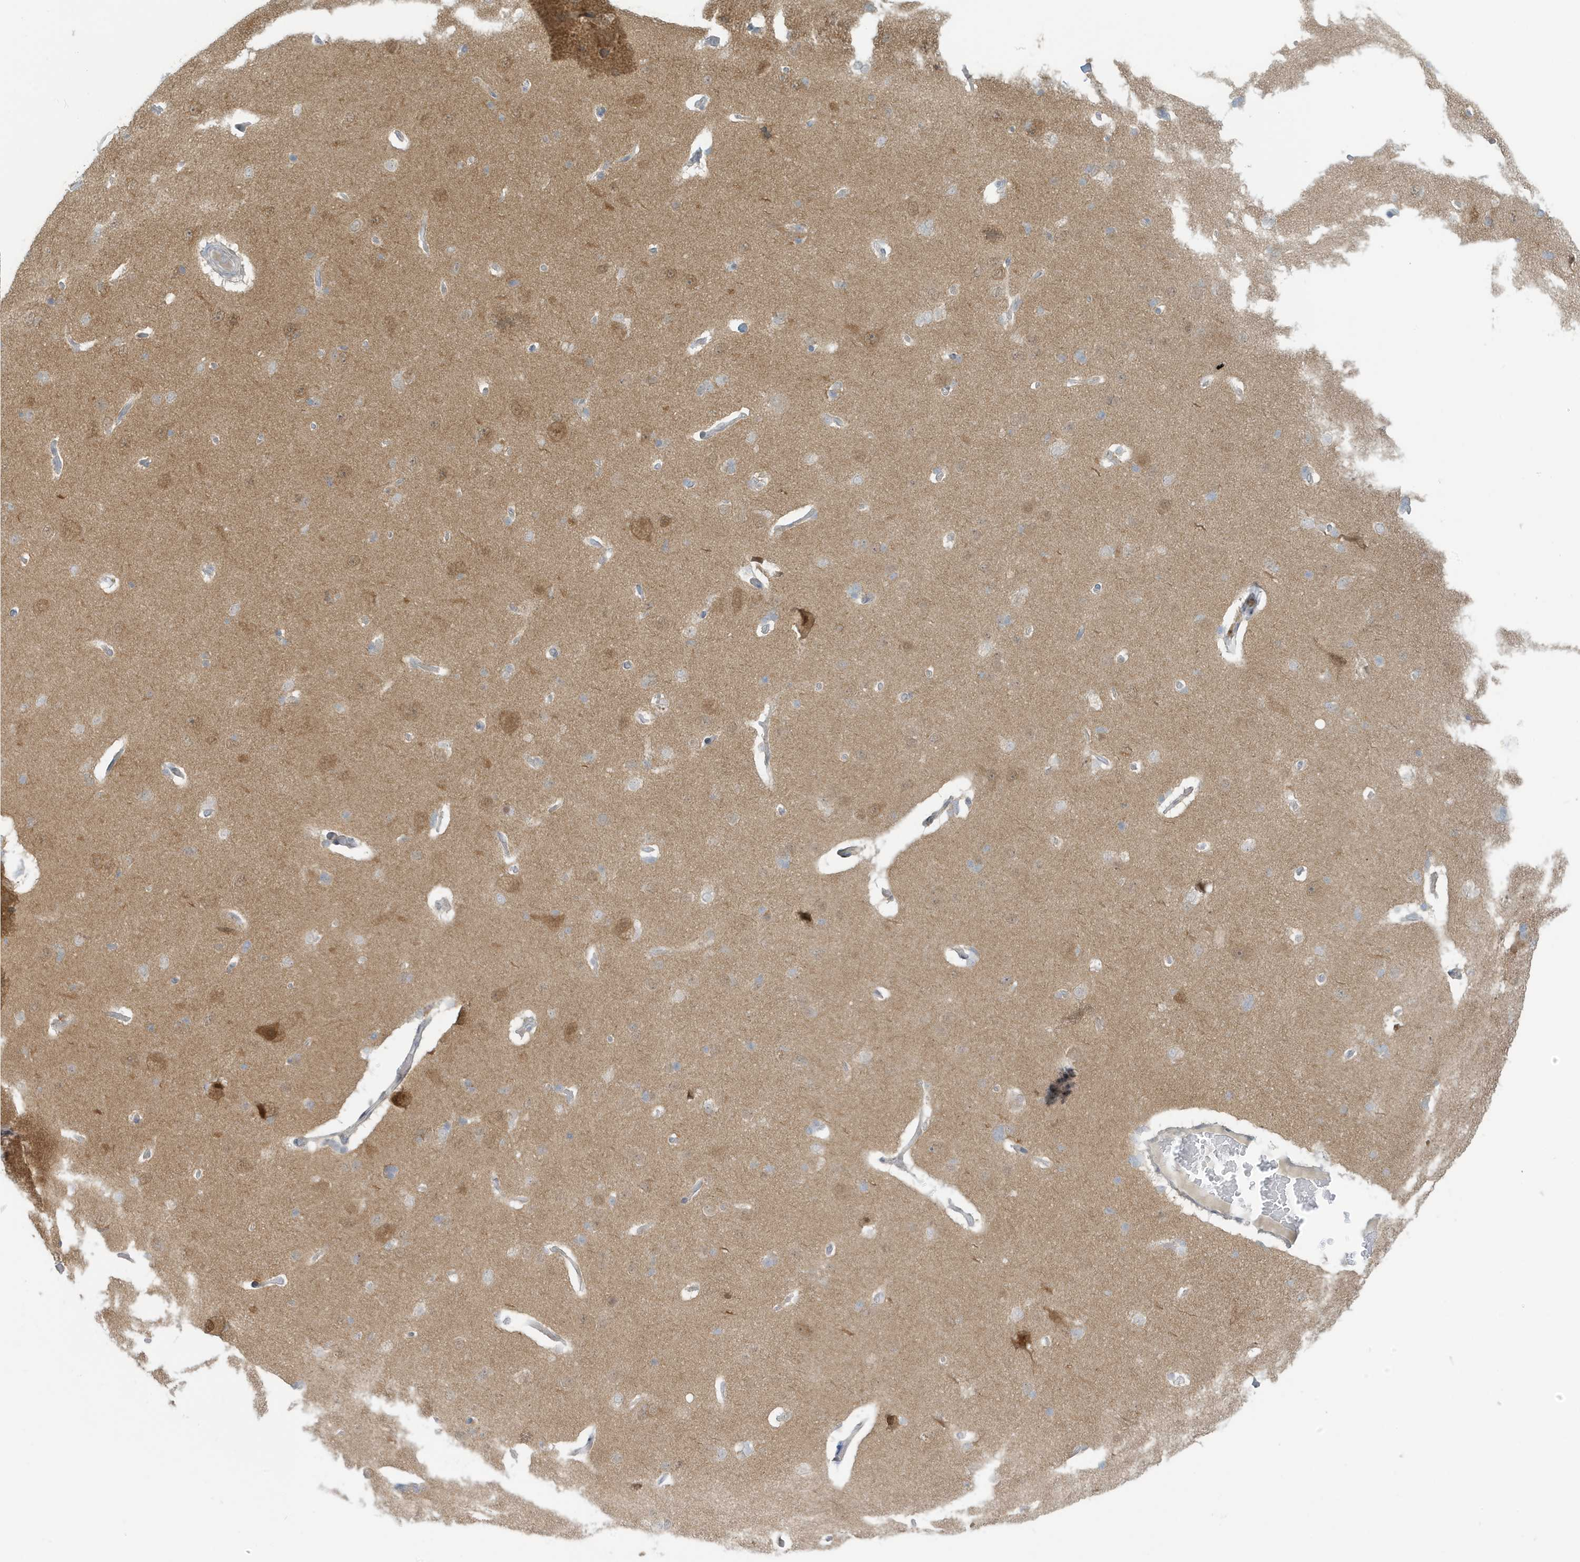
{"staining": {"intensity": "negative", "quantity": "none", "location": "none"}, "tissue": "cerebral cortex", "cell_type": "Endothelial cells", "image_type": "normal", "snomed": [{"axis": "morphology", "description": "Normal tissue, NOS"}, {"axis": "topography", "description": "Cerebral cortex"}], "caption": "Endothelial cells are negative for brown protein staining in benign cerebral cortex. (Immunohistochemistry, brightfield microscopy, high magnification).", "gene": "OGA", "patient": {"sex": "male", "age": 62}}